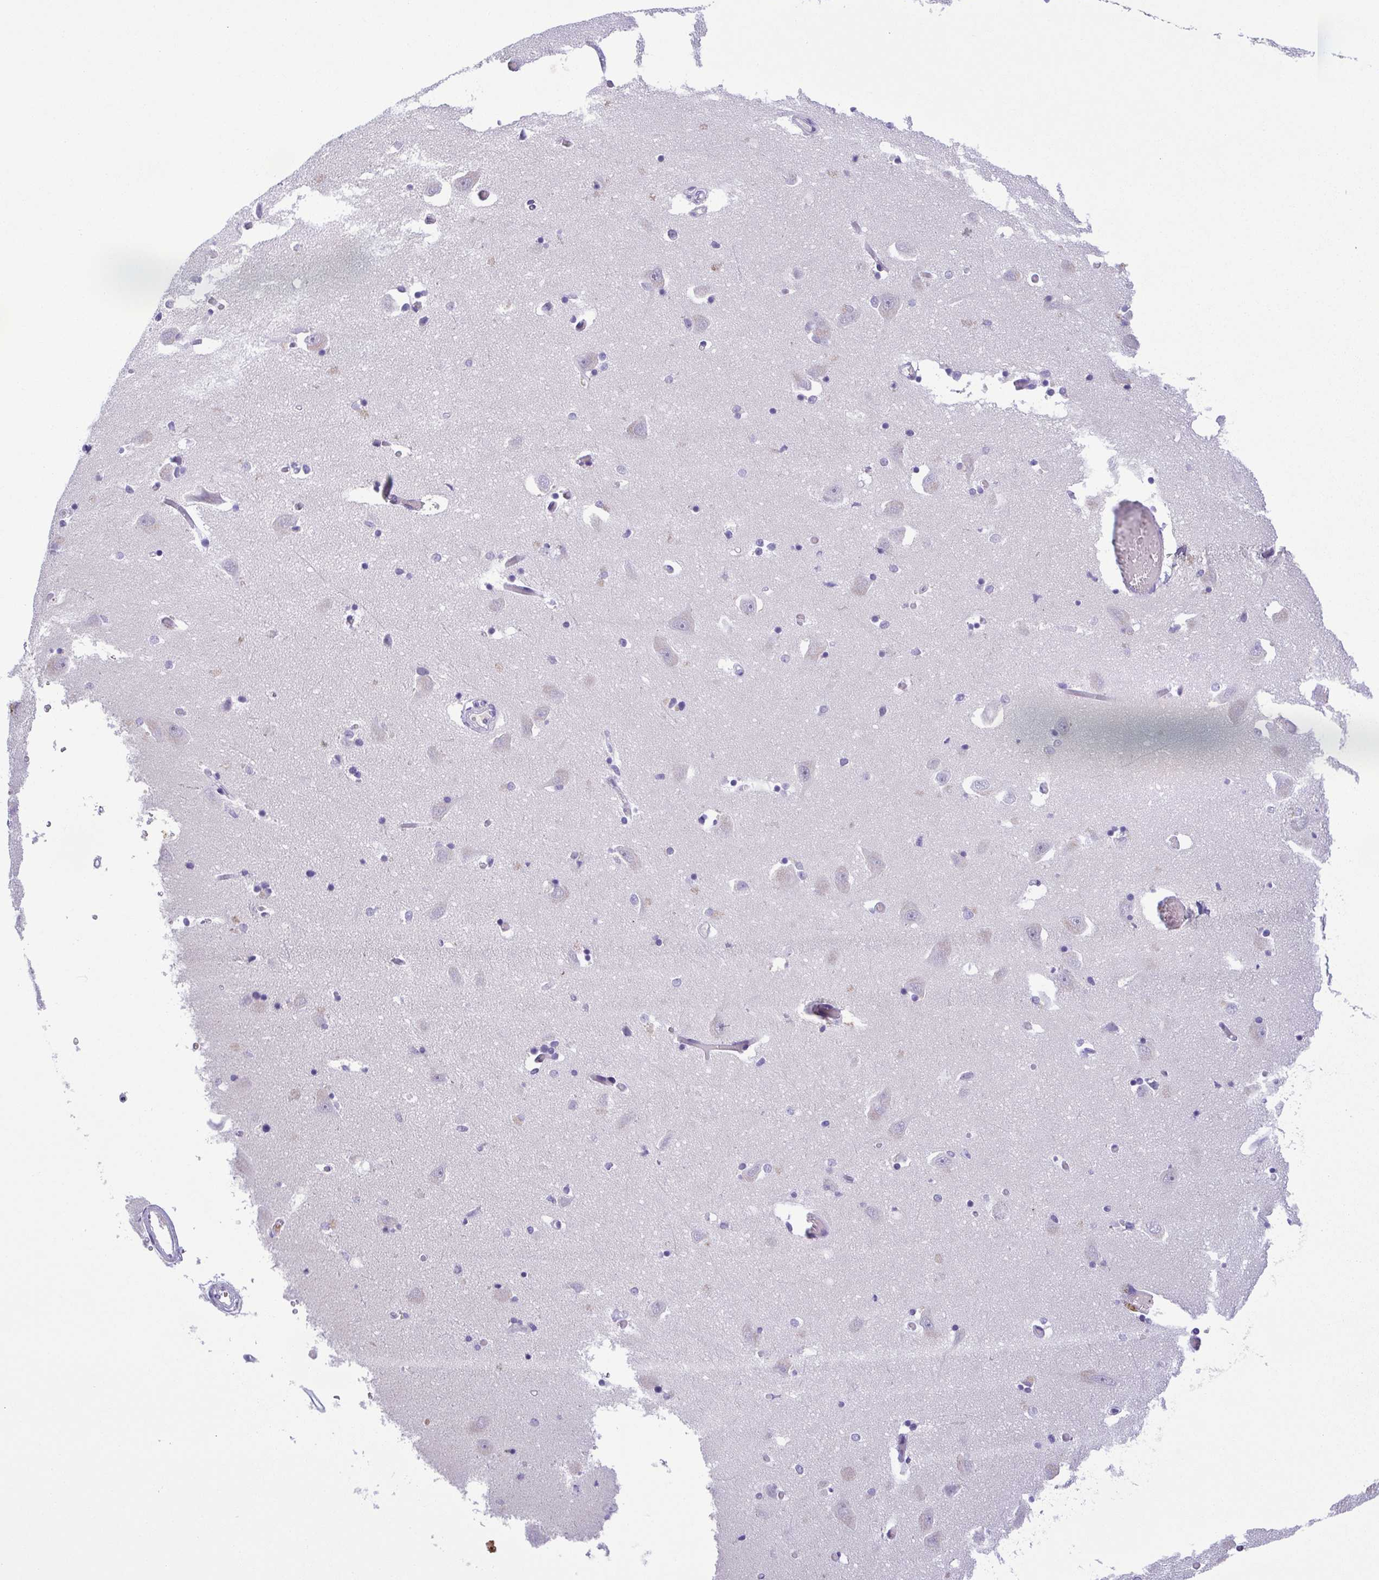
{"staining": {"intensity": "negative", "quantity": "none", "location": "none"}, "tissue": "caudate", "cell_type": "Glial cells", "image_type": "normal", "snomed": [{"axis": "morphology", "description": "Normal tissue, NOS"}, {"axis": "topography", "description": "Lateral ventricle wall"}, {"axis": "topography", "description": "Hippocampus"}], "caption": "High magnification brightfield microscopy of normal caudate stained with DAB (brown) and counterstained with hematoxylin (blue): glial cells show no significant staining.", "gene": "TIPIN", "patient": {"sex": "female", "age": 63}}